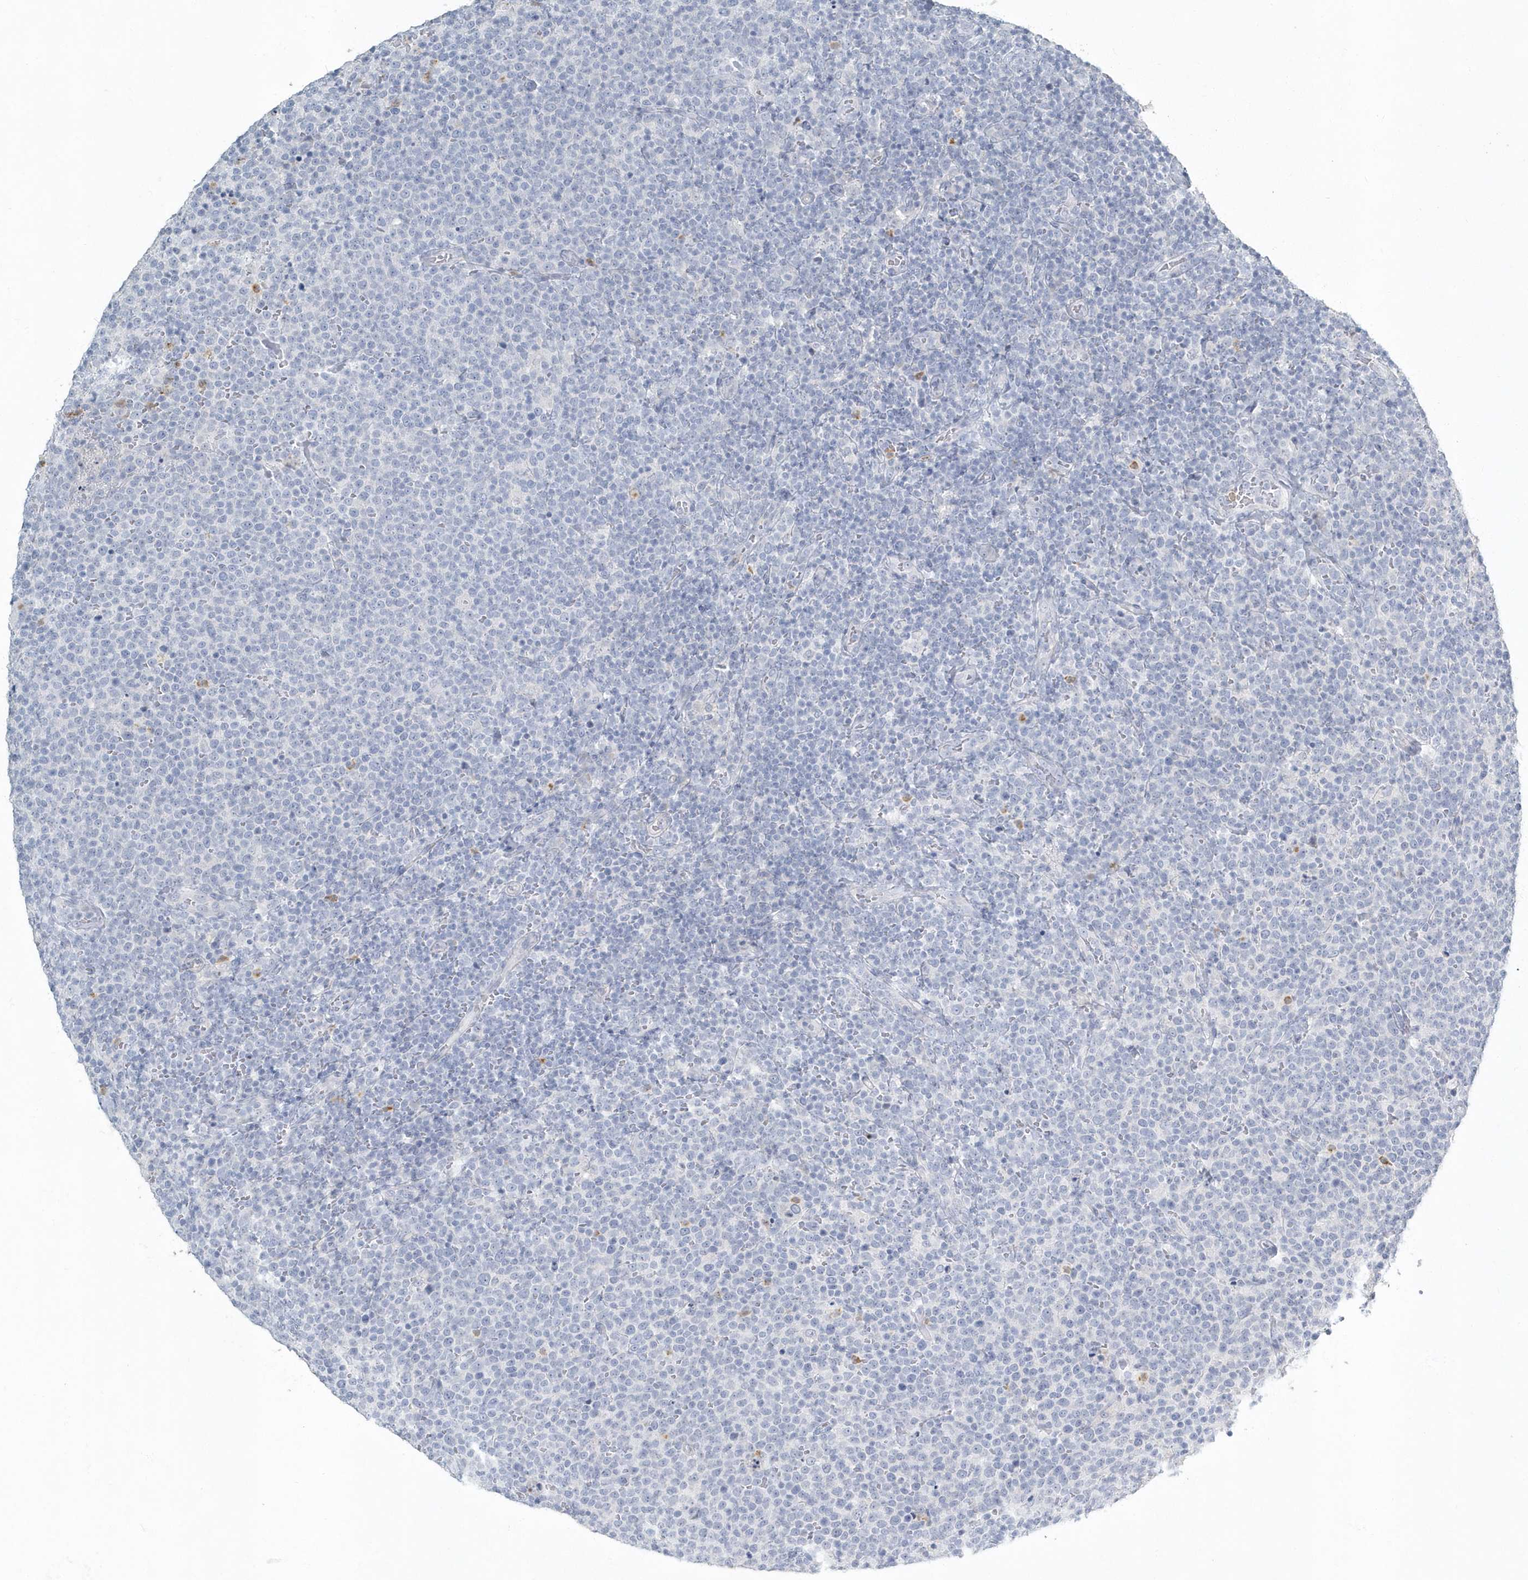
{"staining": {"intensity": "negative", "quantity": "none", "location": "none"}, "tissue": "lymphoma", "cell_type": "Tumor cells", "image_type": "cancer", "snomed": [{"axis": "morphology", "description": "Malignant lymphoma, non-Hodgkin's type, High grade"}, {"axis": "topography", "description": "Lymph node"}], "caption": "Immunohistochemistry micrograph of human high-grade malignant lymphoma, non-Hodgkin's type stained for a protein (brown), which shows no staining in tumor cells. (DAB immunohistochemistry (IHC) with hematoxylin counter stain).", "gene": "MYOT", "patient": {"sex": "male", "age": 61}}